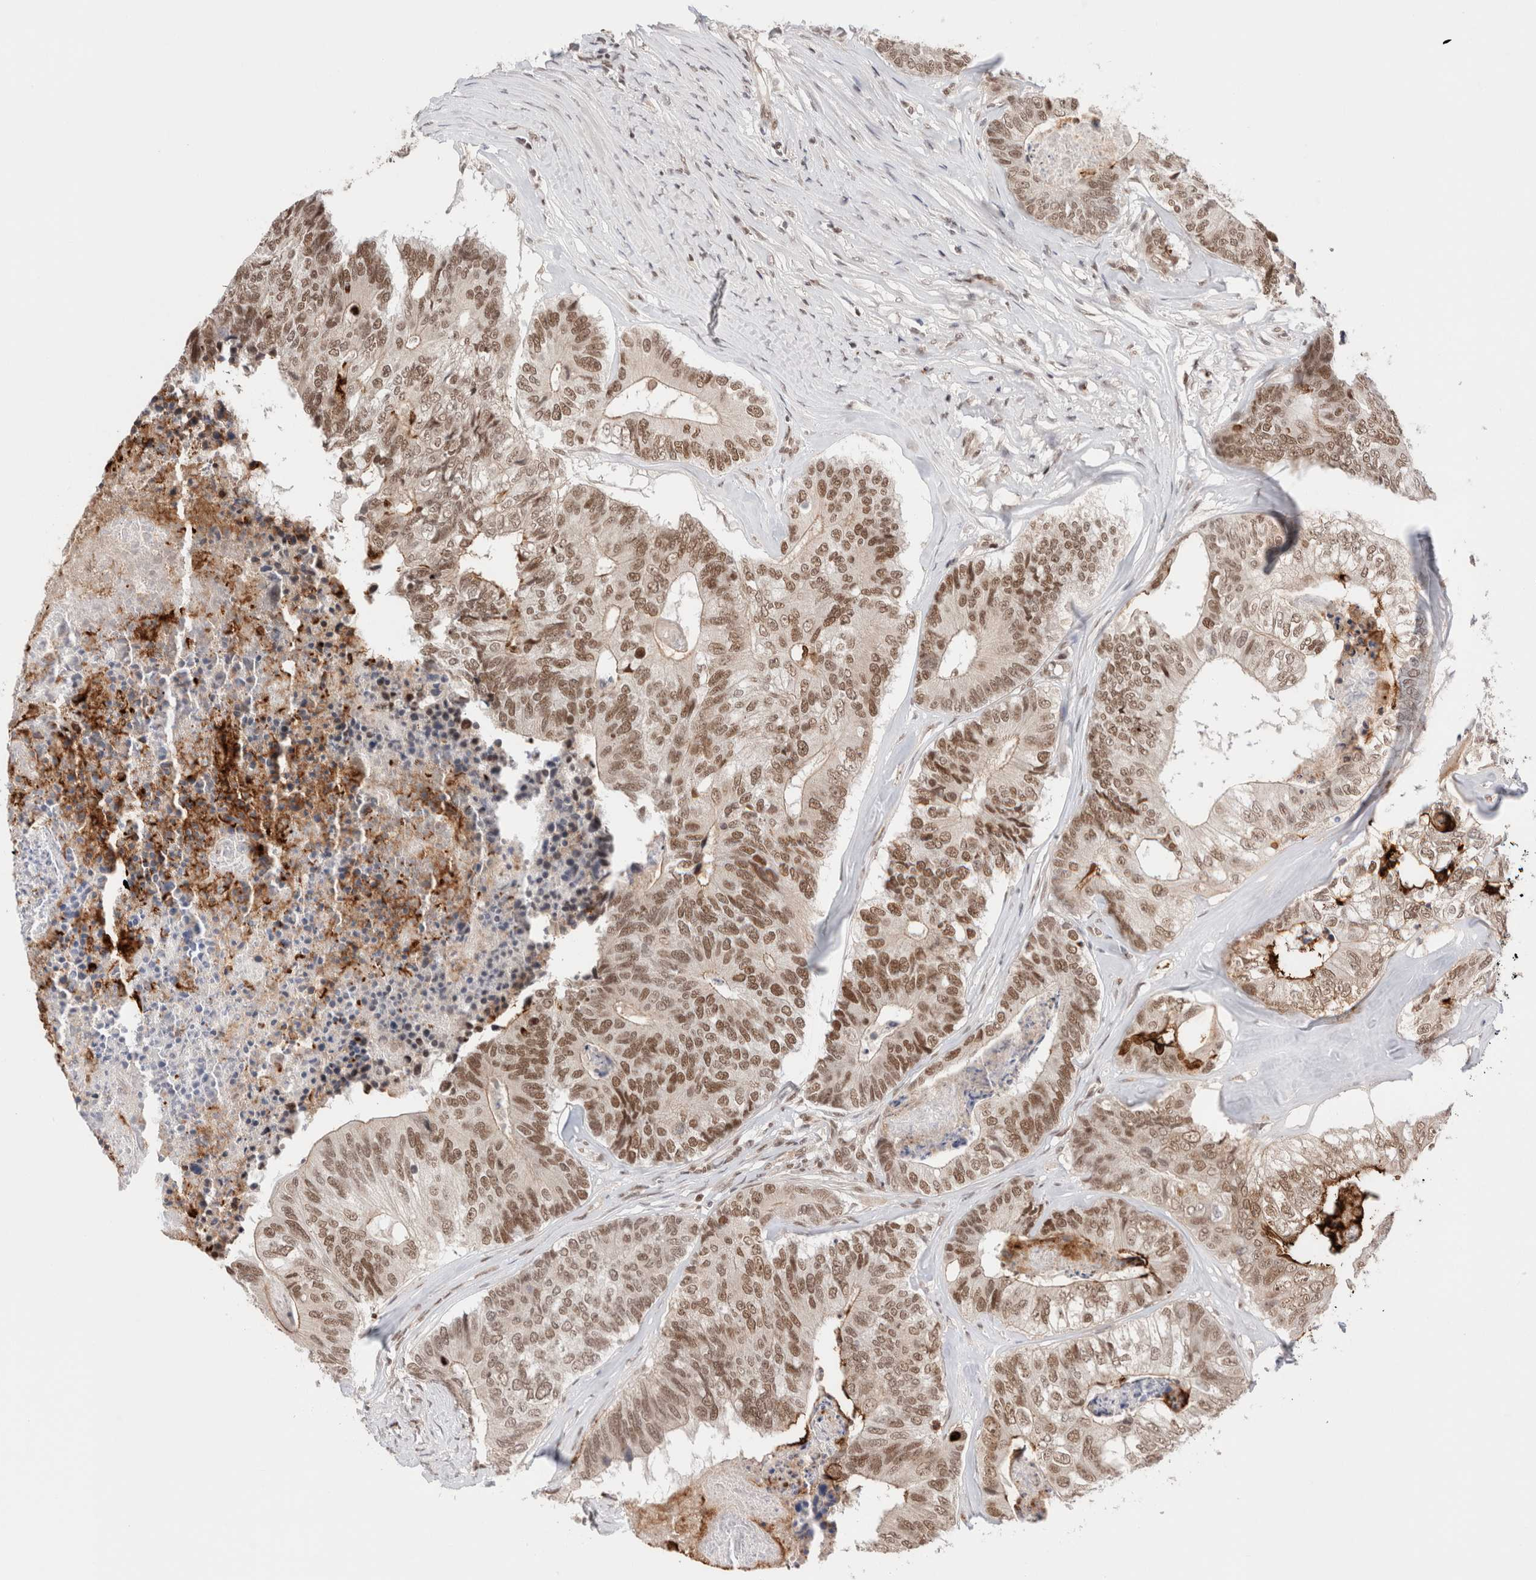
{"staining": {"intensity": "moderate", "quantity": ">75%", "location": "nuclear"}, "tissue": "colorectal cancer", "cell_type": "Tumor cells", "image_type": "cancer", "snomed": [{"axis": "morphology", "description": "Adenocarcinoma, NOS"}, {"axis": "topography", "description": "Colon"}], "caption": "Human colorectal adenocarcinoma stained with a brown dye shows moderate nuclear positive positivity in approximately >75% of tumor cells.", "gene": "GATAD2A", "patient": {"sex": "female", "age": 67}}